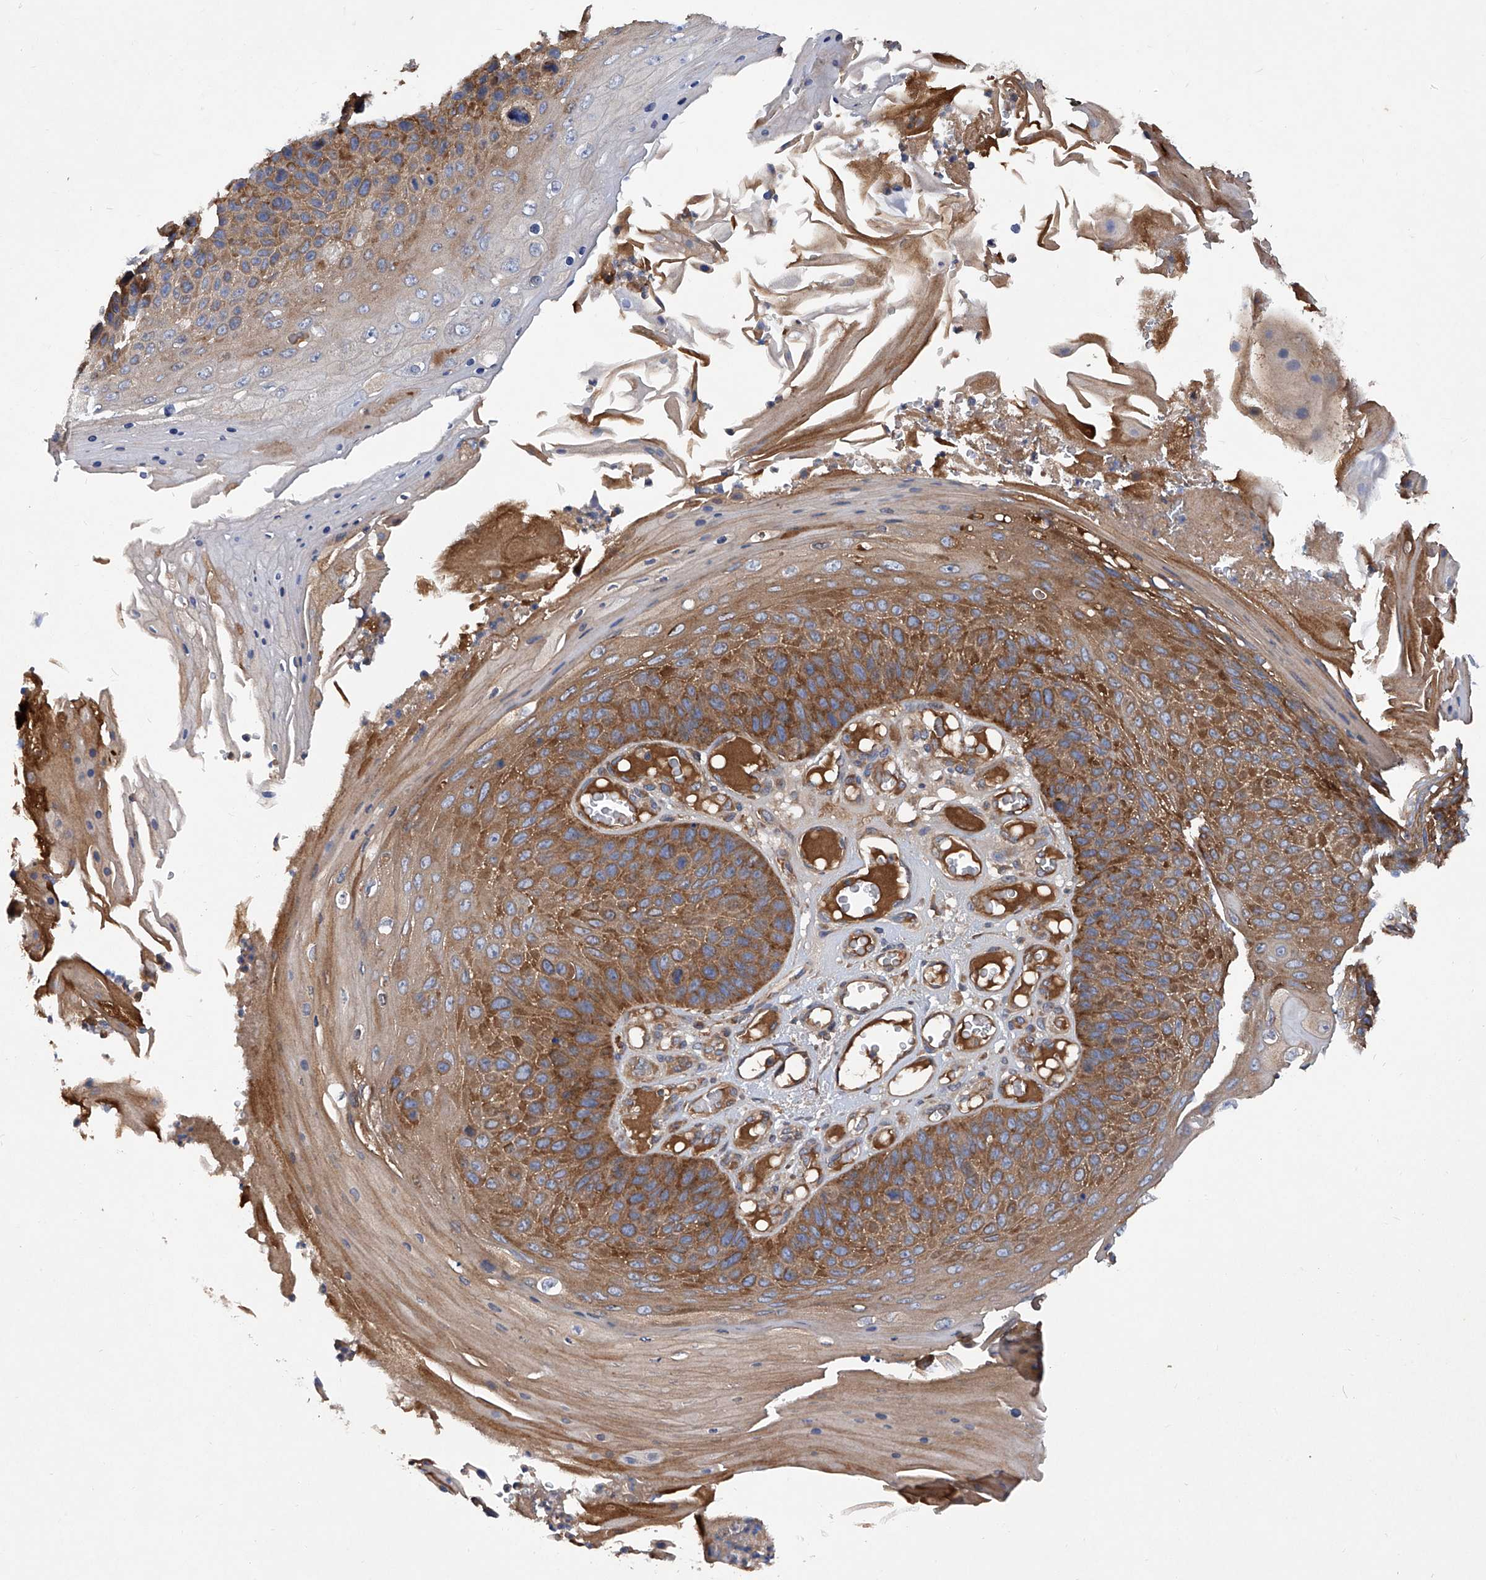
{"staining": {"intensity": "strong", "quantity": ">75%", "location": "cytoplasmic/membranous"}, "tissue": "skin cancer", "cell_type": "Tumor cells", "image_type": "cancer", "snomed": [{"axis": "morphology", "description": "Squamous cell carcinoma, NOS"}, {"axis": "topography", "description": "Skin"}], "caption": "Skin cancer (squamous cell carcinoma) stained with DAB immunohistochemistry (IHC) reveals high levels of strong cytoplasmic/membranous expression in approximately >75% of tumor cells. Nuclei are stained in blue.", "gene": "ASCC3", "patient": {"sex": "female", "age": 88}}